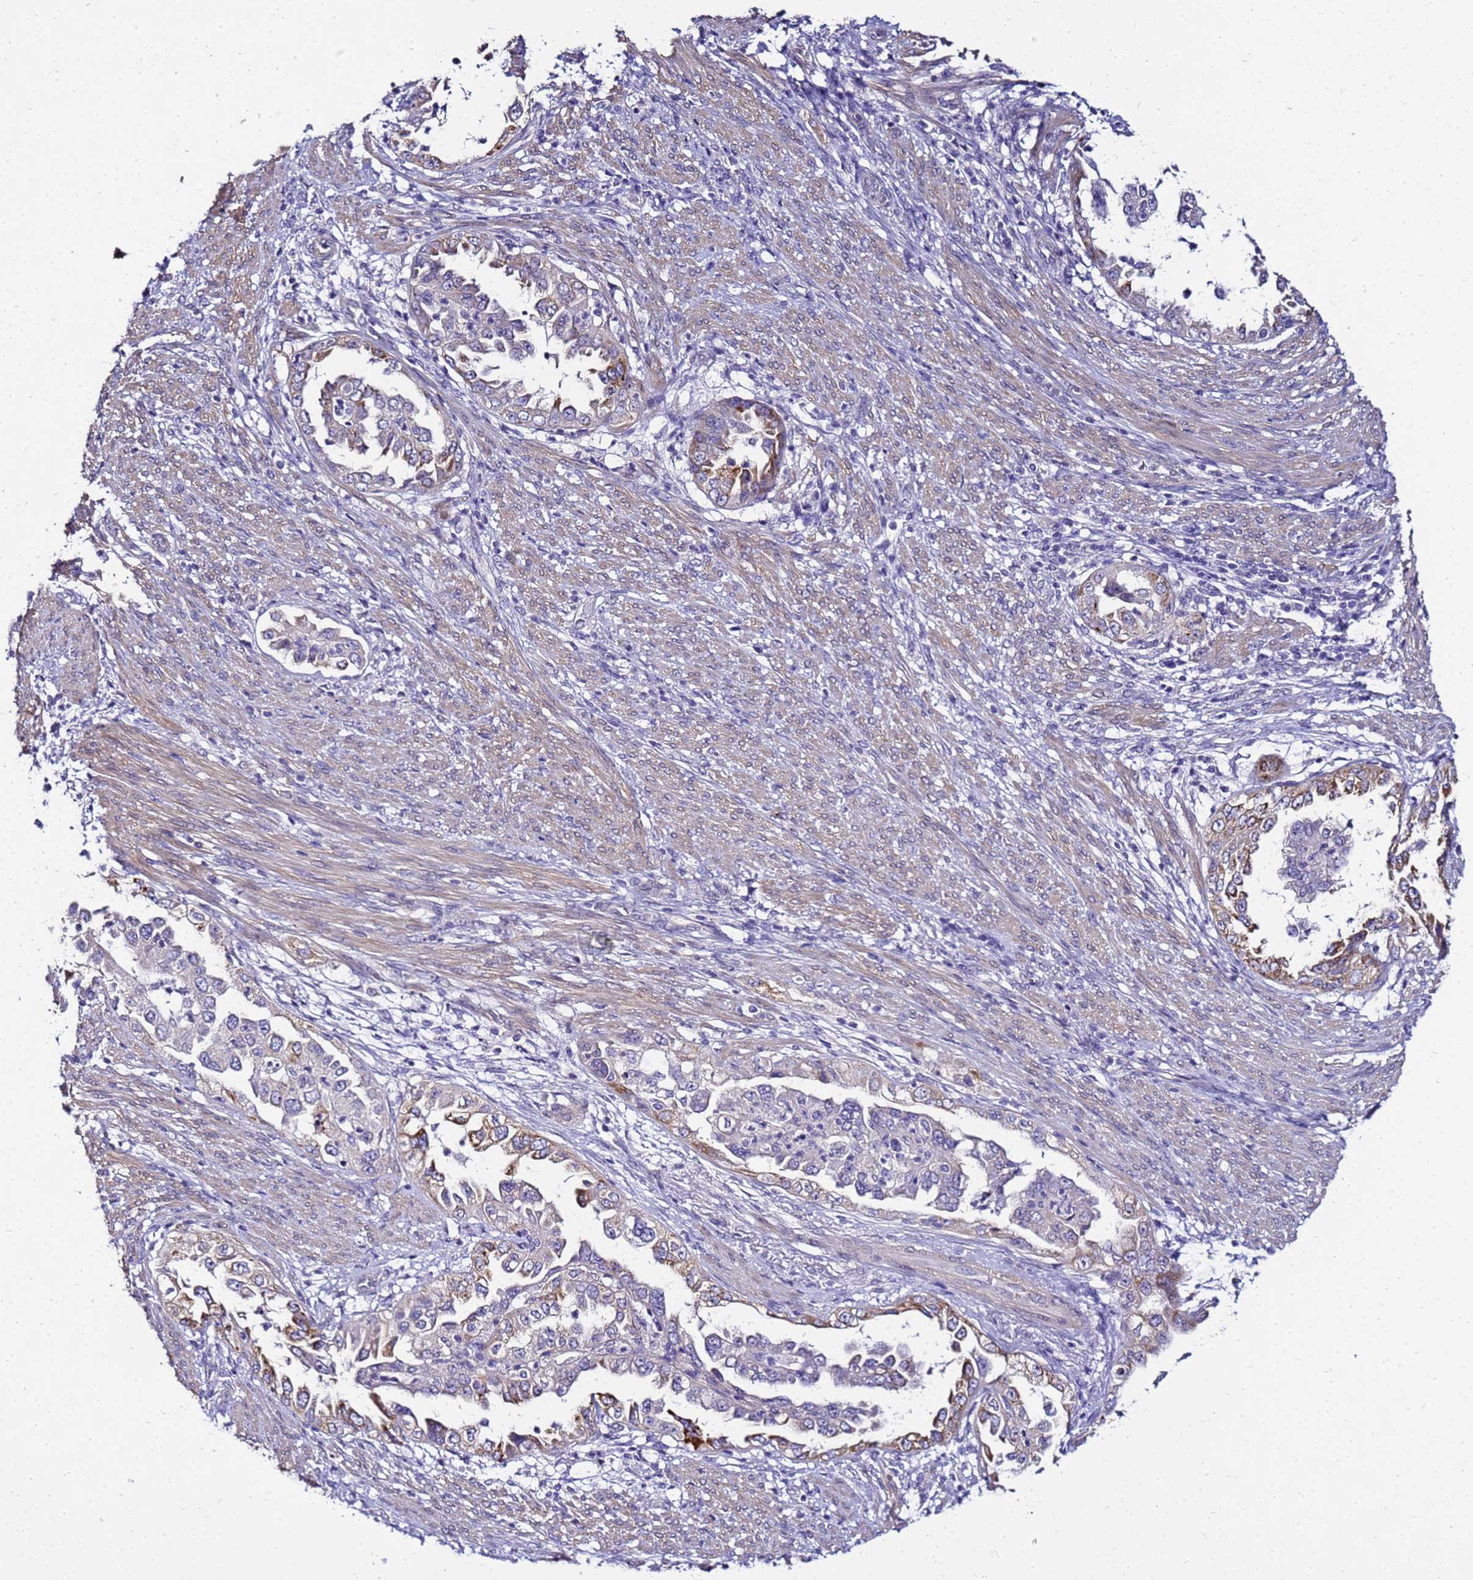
{"staining": {"intensity": "moderate", "quantity": "25%-75%", "location": "cytoplasmic/membranous"}, "tissue": "endometrial cancer", "cell_type": "Tumor cells", "image_type": "cancer", "snomed": [{"axis": "morphology", "description": "Adenocarcinoma, NOS"}, {"axis": "topography", "description": "Endometrium"}], "caption": "A photomicrograph of endometrial cancer (adenocarcinoma) stained for a protein shows moderate cytoplasmic/membranous brown staining in tumor cells.", "gene": "FAM166B", "patient": {"sex": "female", "age": 85}}